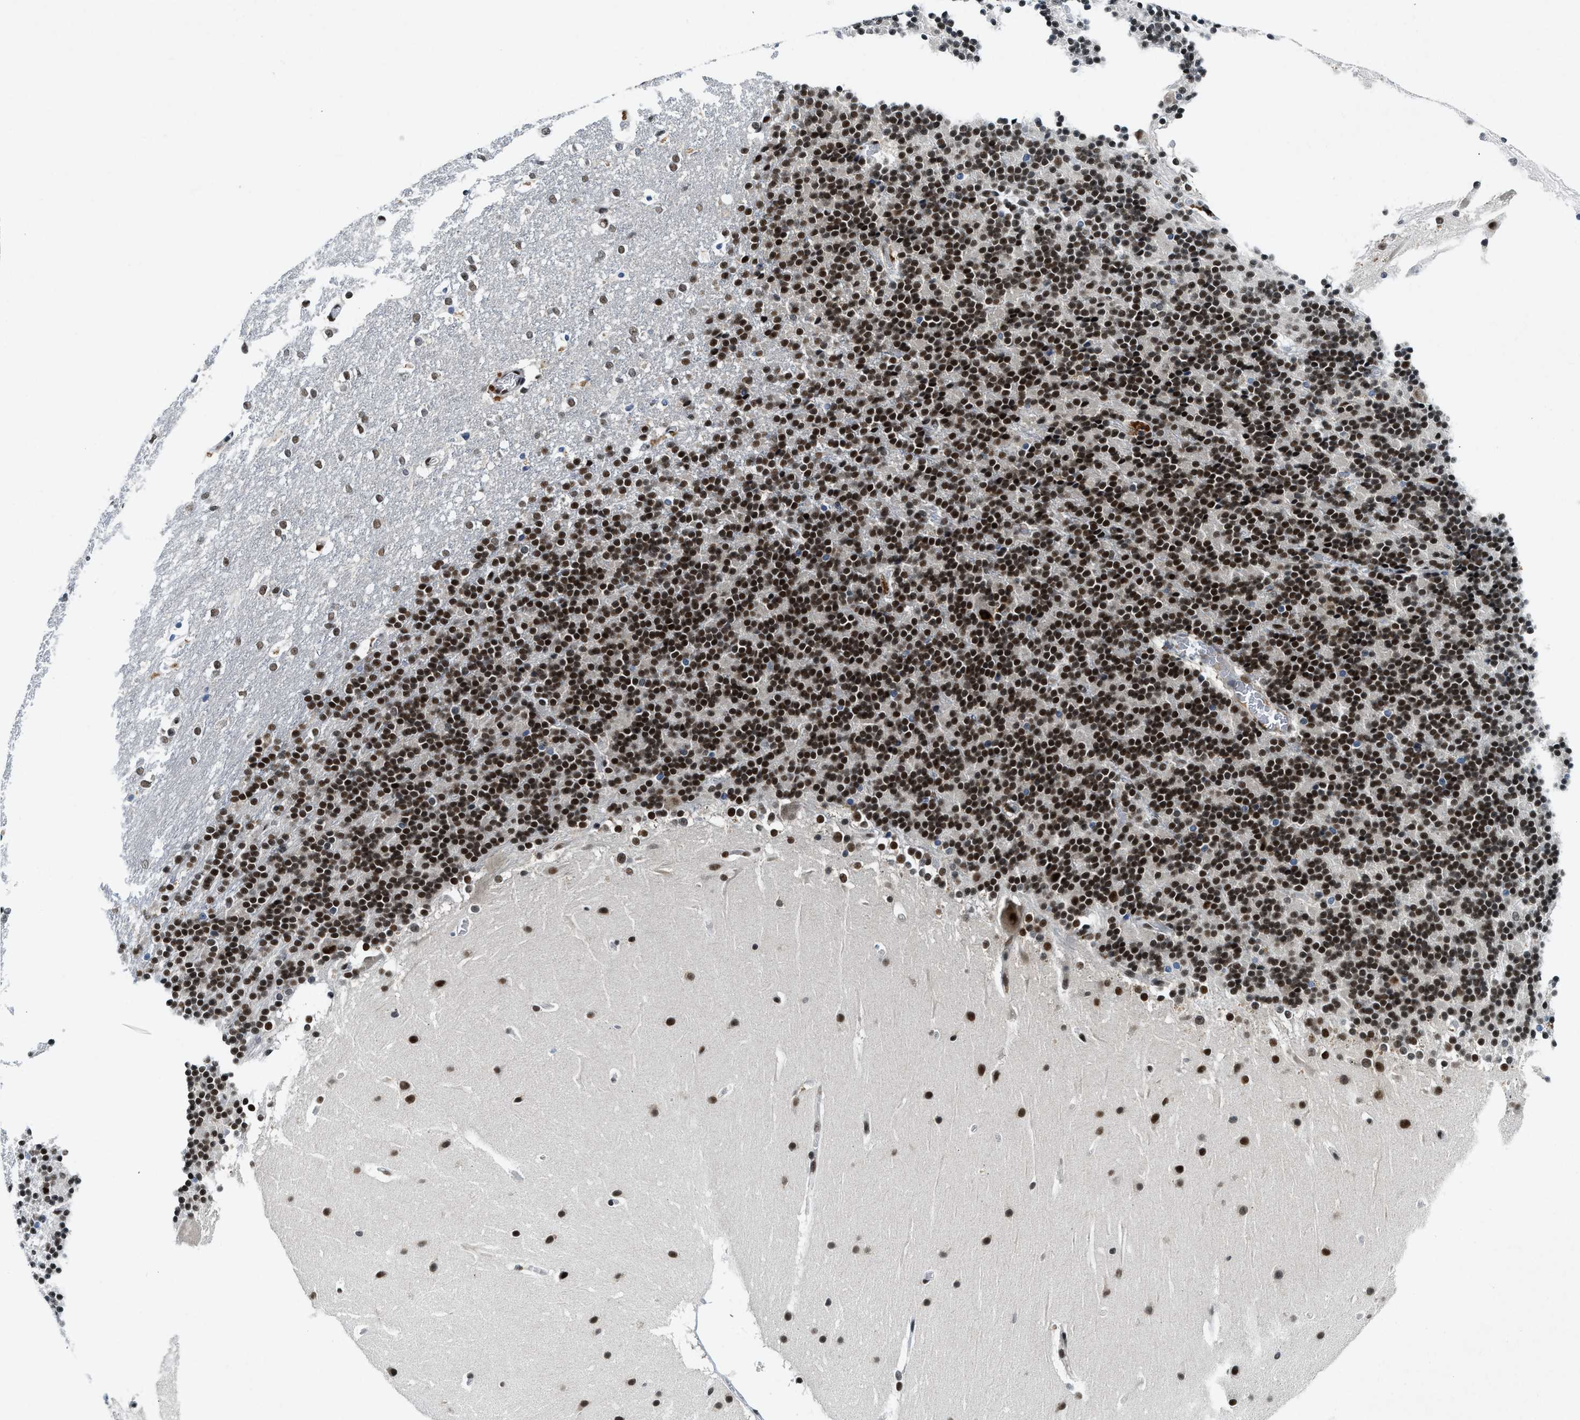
{"staining": {"intensity": "strong", "quantity": ">75%", "location": "nuclear"}, "tissue": "cerebellum", "cell_type": "Cells in granular layer", "image_type": "normal", "snomed": [{"axis": "morphology", "description": "Normal tissue, NOS"}, {"axis": "topography", "description": "Cerebellum"}], "caption": "Cells in granular layer display high levels of strong nuclear expression in about >75% of cells in normal cerebellum.", "gene": "NCOA1", "patient": {"sex": "female", "age": 19}}